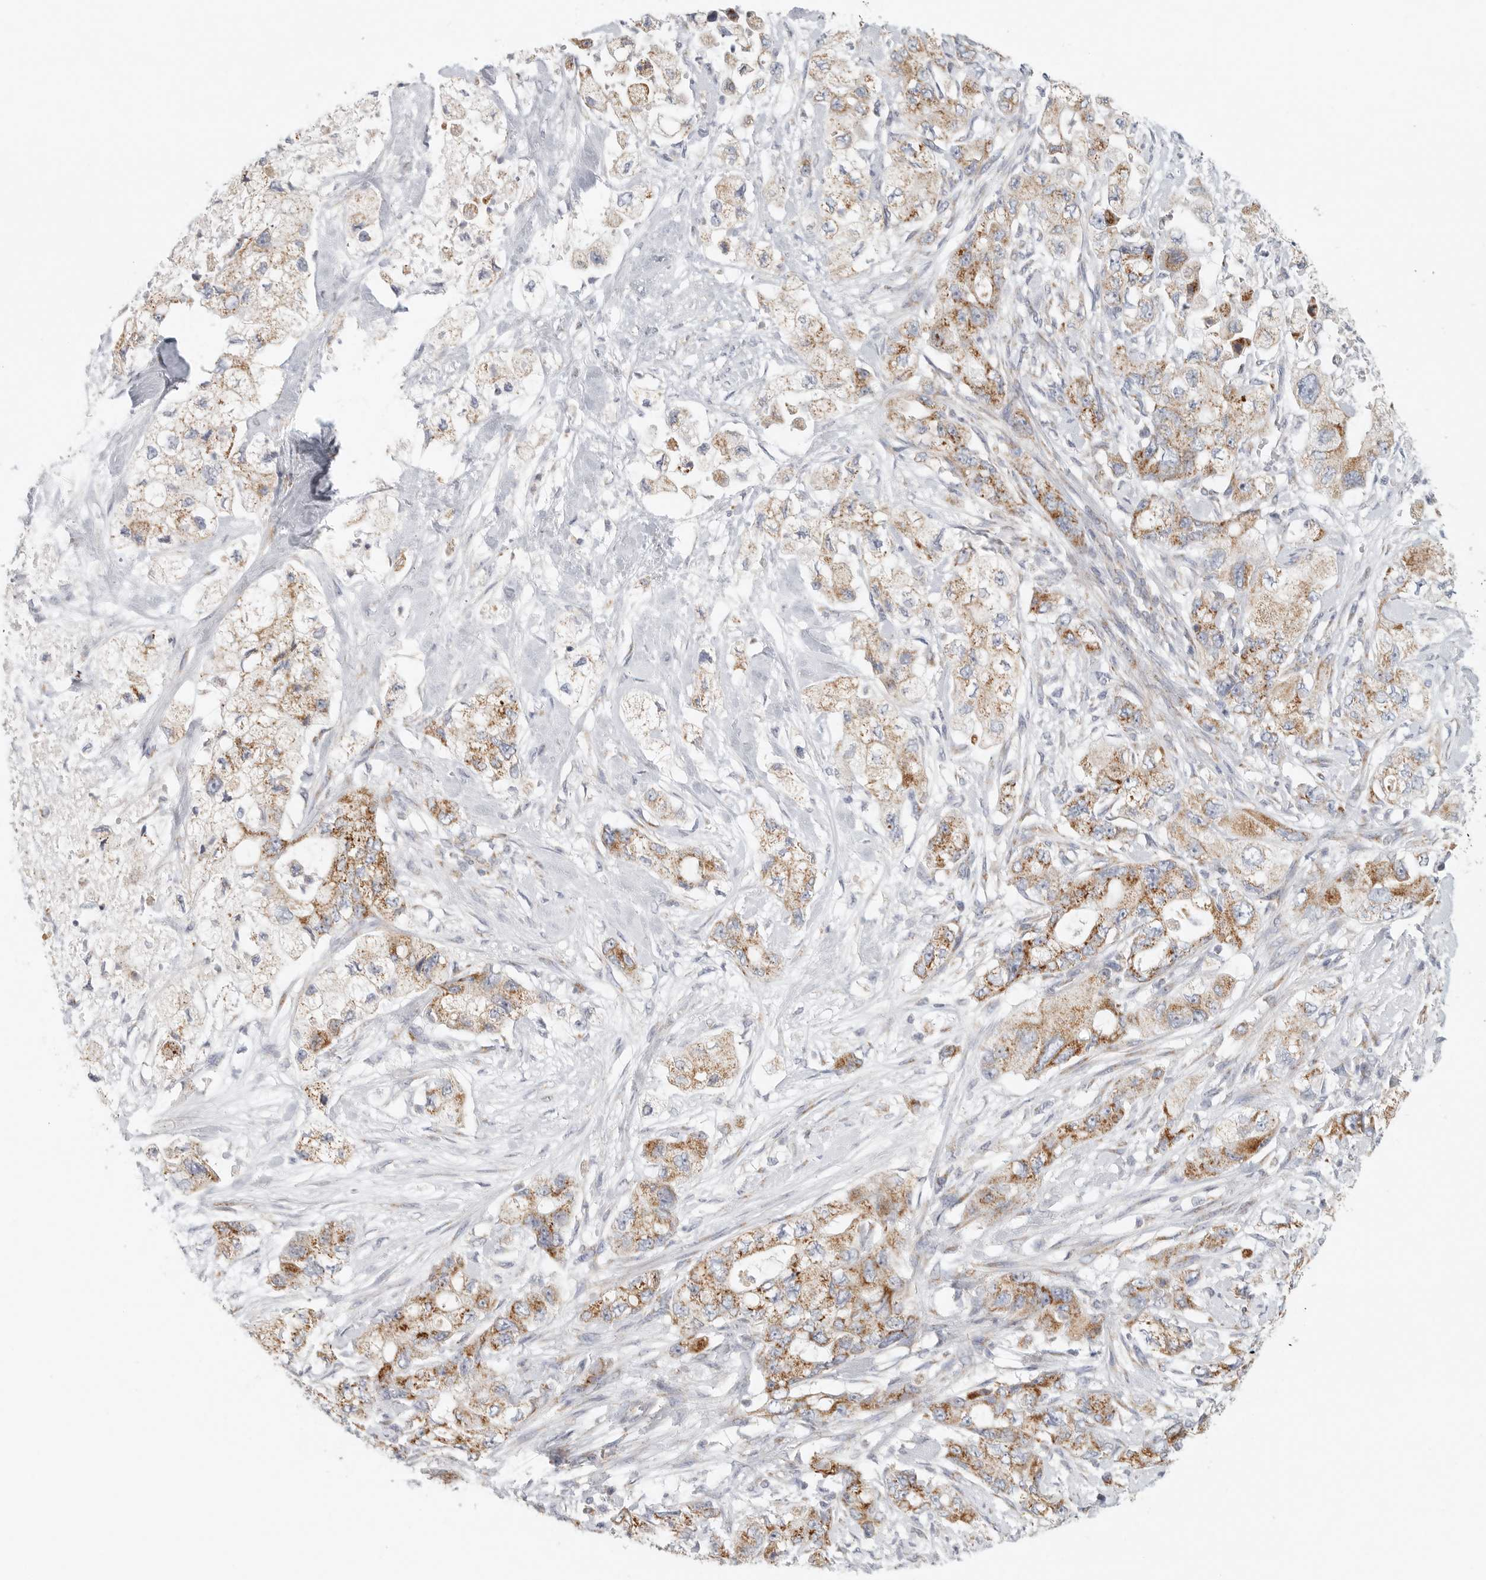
{"staining": {"intensity": "moderate", "quantity": ">75%", "location": "cytoplasmic/membranous"}, "tissue": "pancreatic cancer", "cell_type": "Tumor cells", "image_type": "cancer", "snomed": [{"axis": "morphology", "description": "Adenocarcinoma, NOS"}, {"axis": "topography", "description": "Pancreas"}], "caption": "Immunohistochemistry (IHC) image of neoplastic tissue: human pancreatic adenocarcinoma stained using immunohistochemistry (IHC) exhibits medium levels of moderate protein expression localized specifically in the cytoplasmic/membranous of tumor cells, appearing as a cytoplasmic/membranous brown color.", "gene": "SLC25A26", "patient": {"sex": "female", "age": 73}}